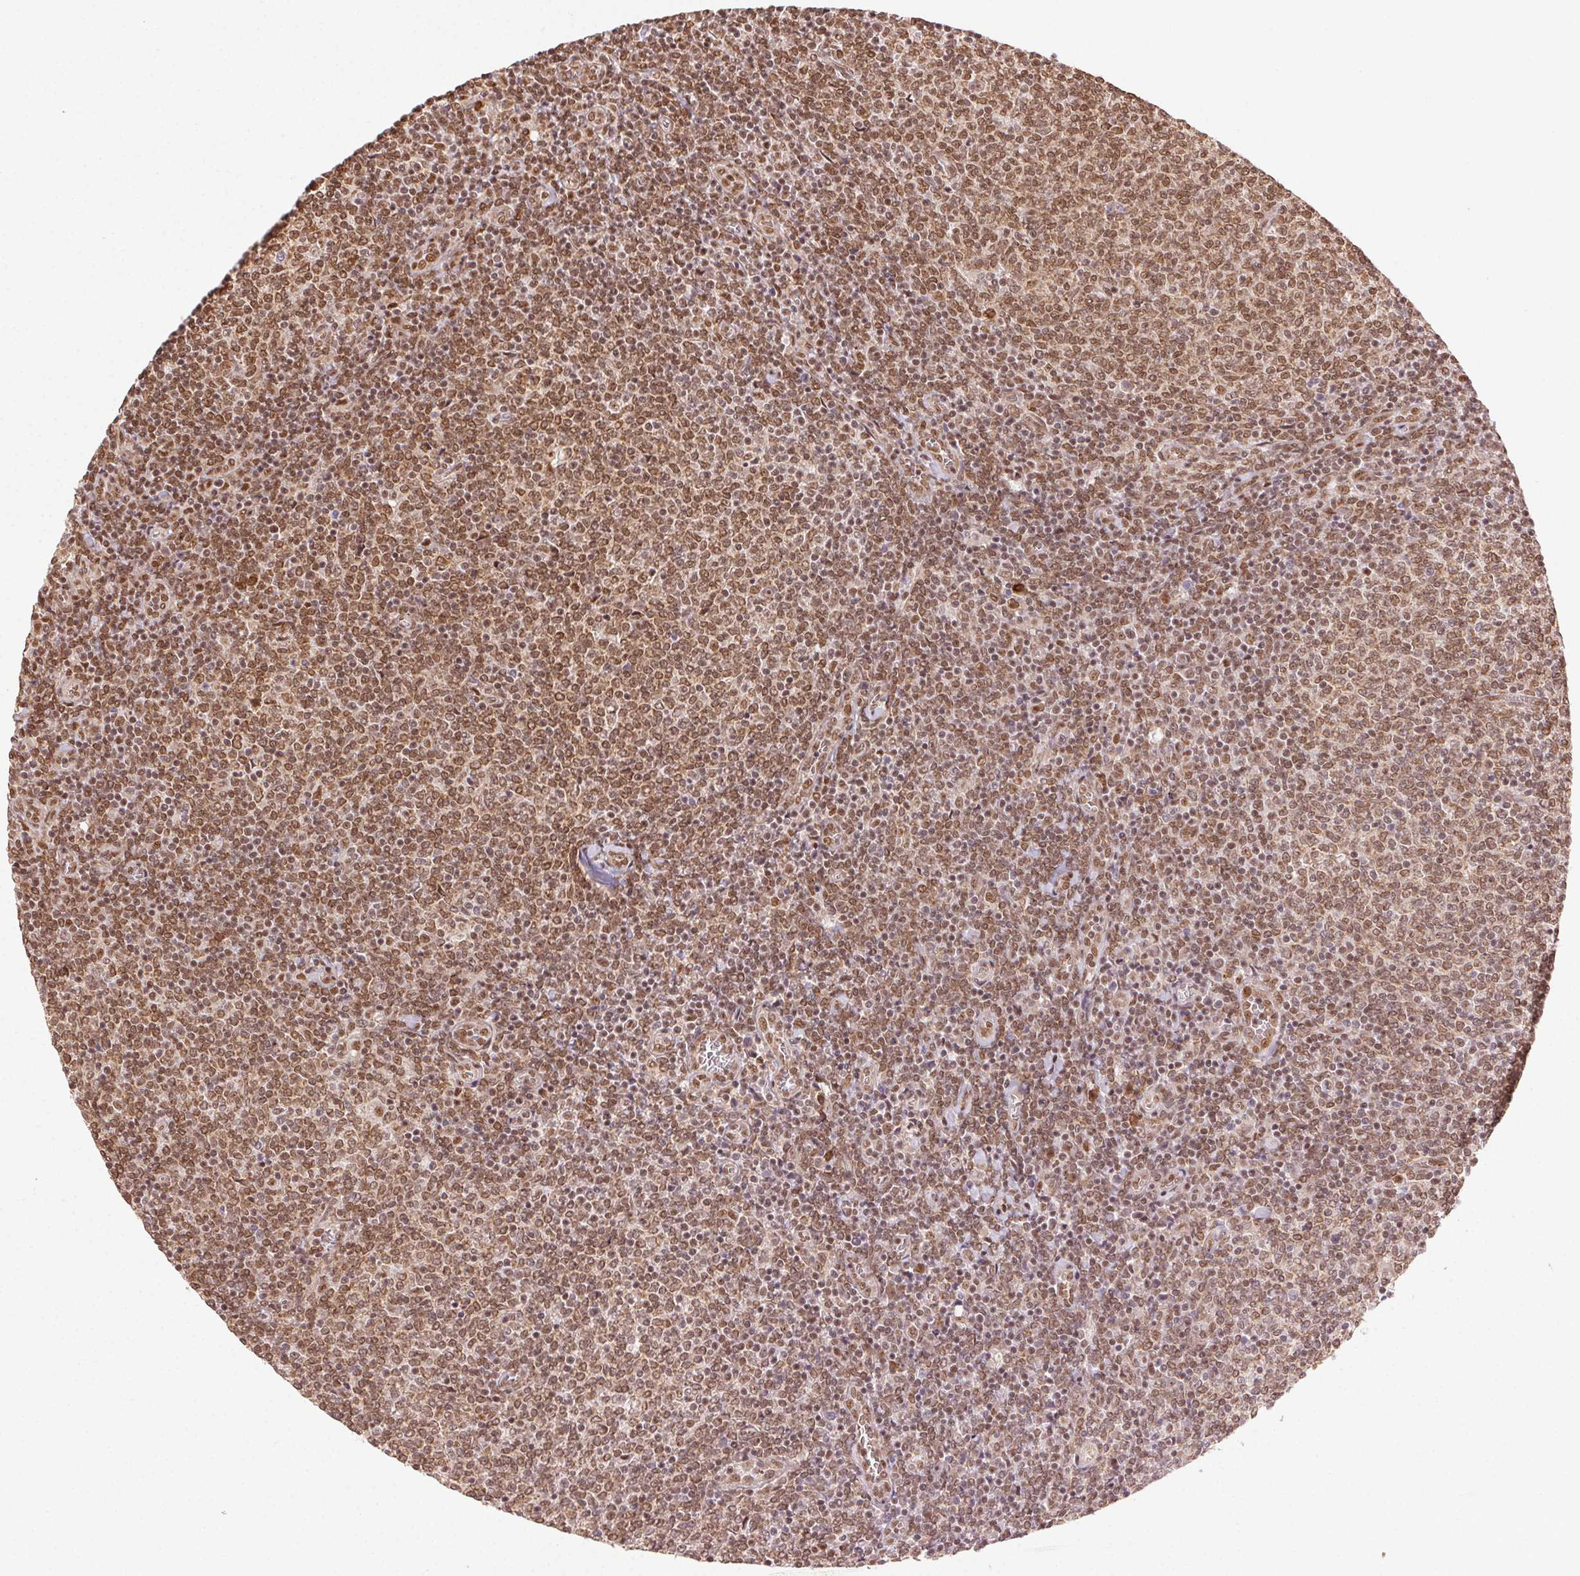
{"staining": {"intensity": "moderate", "quantity": ">75%", "location": "nuclear"}, "tissue": "lymphoma", "cell_type": "Tumor cells", "image_type": "cancer", "snomed": [{"axis": "morphology", "description": "Malignant lymphoma, non-Hodgkin's type, Low grade"}, {"axis": "topography", "description": "Lymph node"}], "caption": "Malignant lymphoma, non-Hodgkin's type (low-grade) stained for a protein displays moderate nuclear positivity in tumor cells.", "gene": "TREML4", "patient": {"sex": "male", "age": 52}}